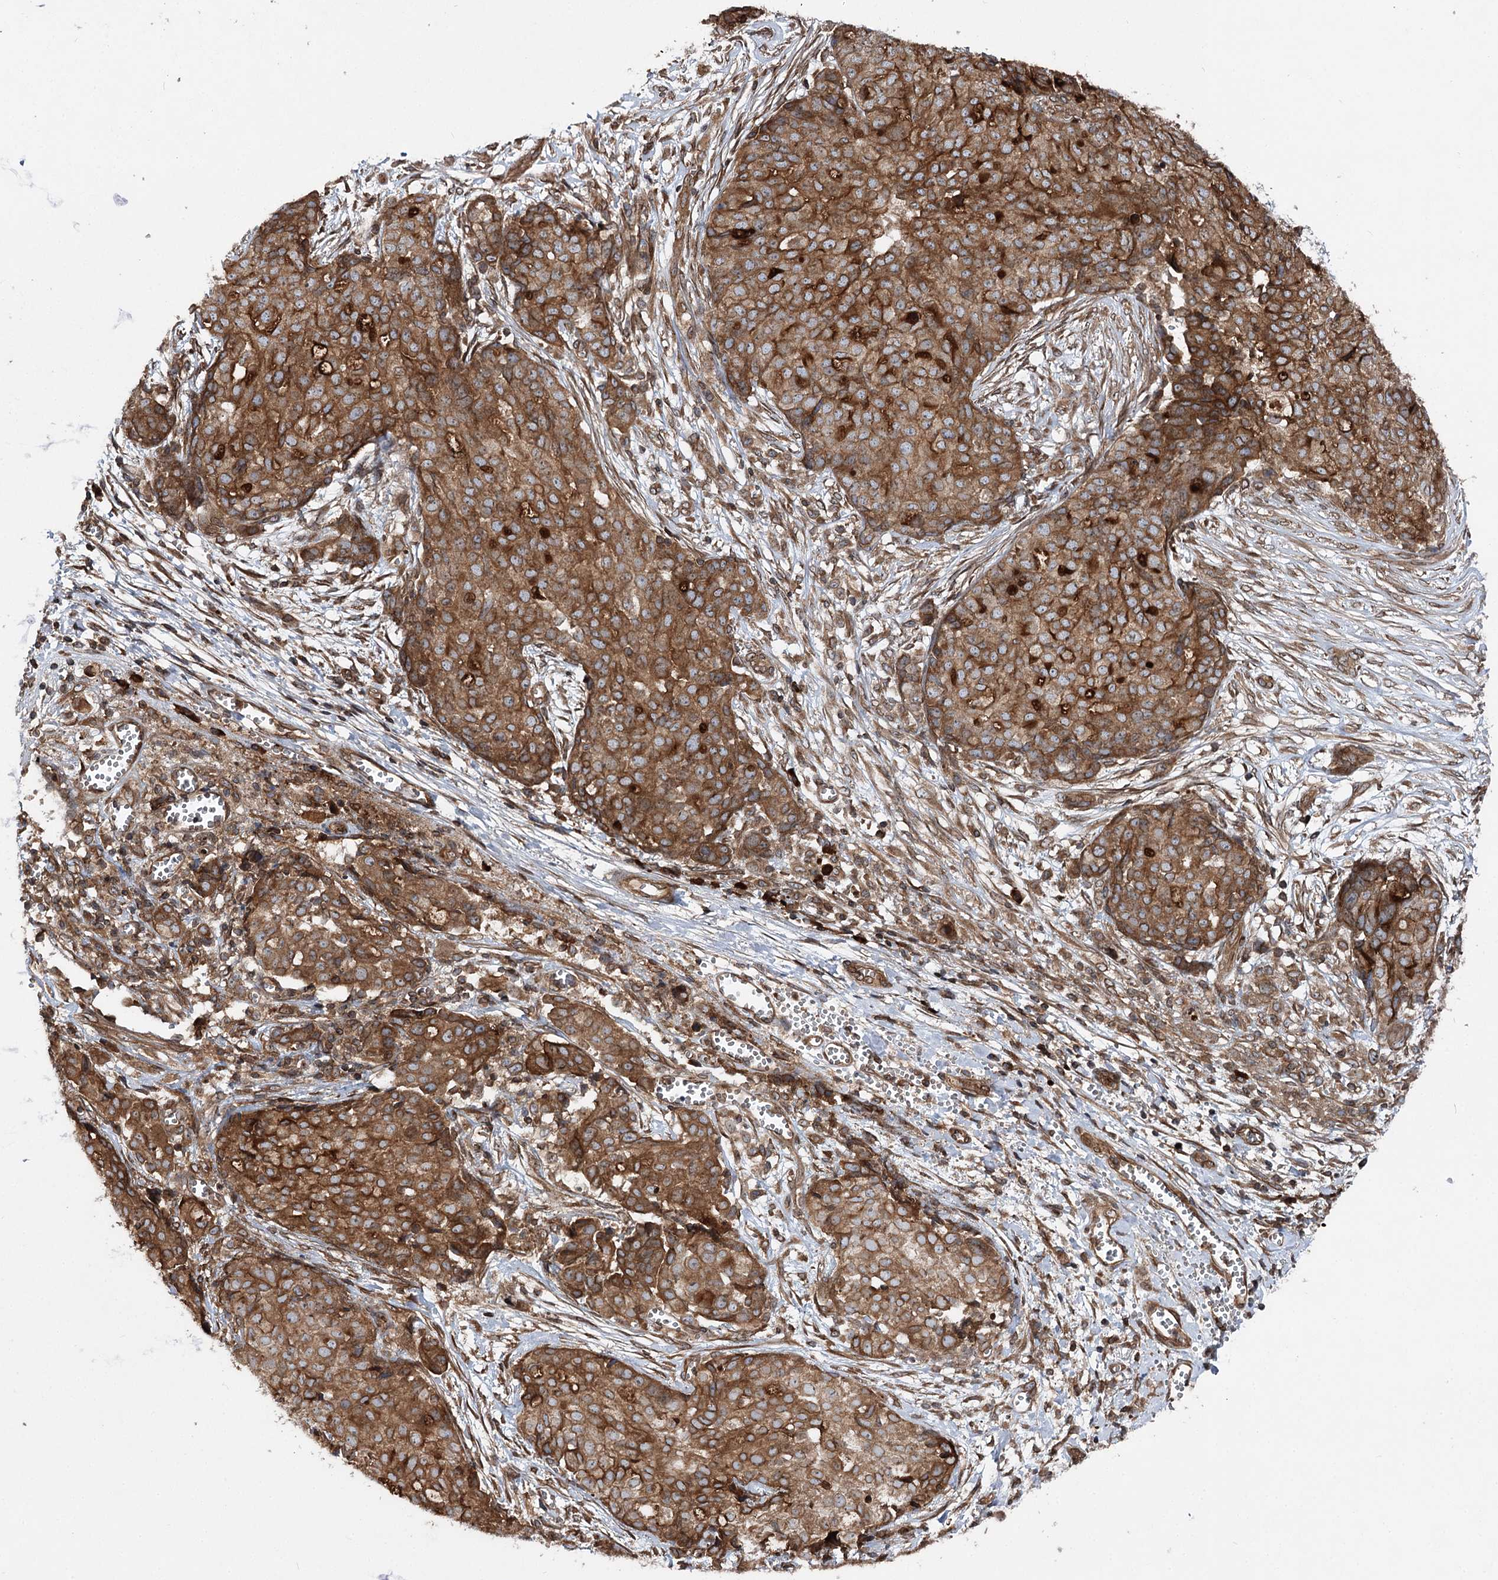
{"staining": {"intensity": "strong", "quantity": ">75%", "location": "cytoplasmic/membranous"}, "tissue": "ovarian cancer", "cell_type": "Tumor cells", "image_type": "cancer", "snomed": [{"axis": "morphology", "description": "Cystadenocarcinoma, serous, NOS"}, {"axis": "topography", "description": "Soft tissue"}, {"axis": "topography", "description": "Ovary"}], "caption": "IHC (DAB (3,3'-diaminobenzidine)) staining of human ovarian cancer (serous cystadenocarcinoma) demonstrates strong cytoplasmic/membranous protein staining in about >75% of tumor cells. (DAB IHC, brown staining for protein, blue staining for nuclei).", "gene": "FGFR1OP2", "patient": {"sex": "female", "age": 57}}